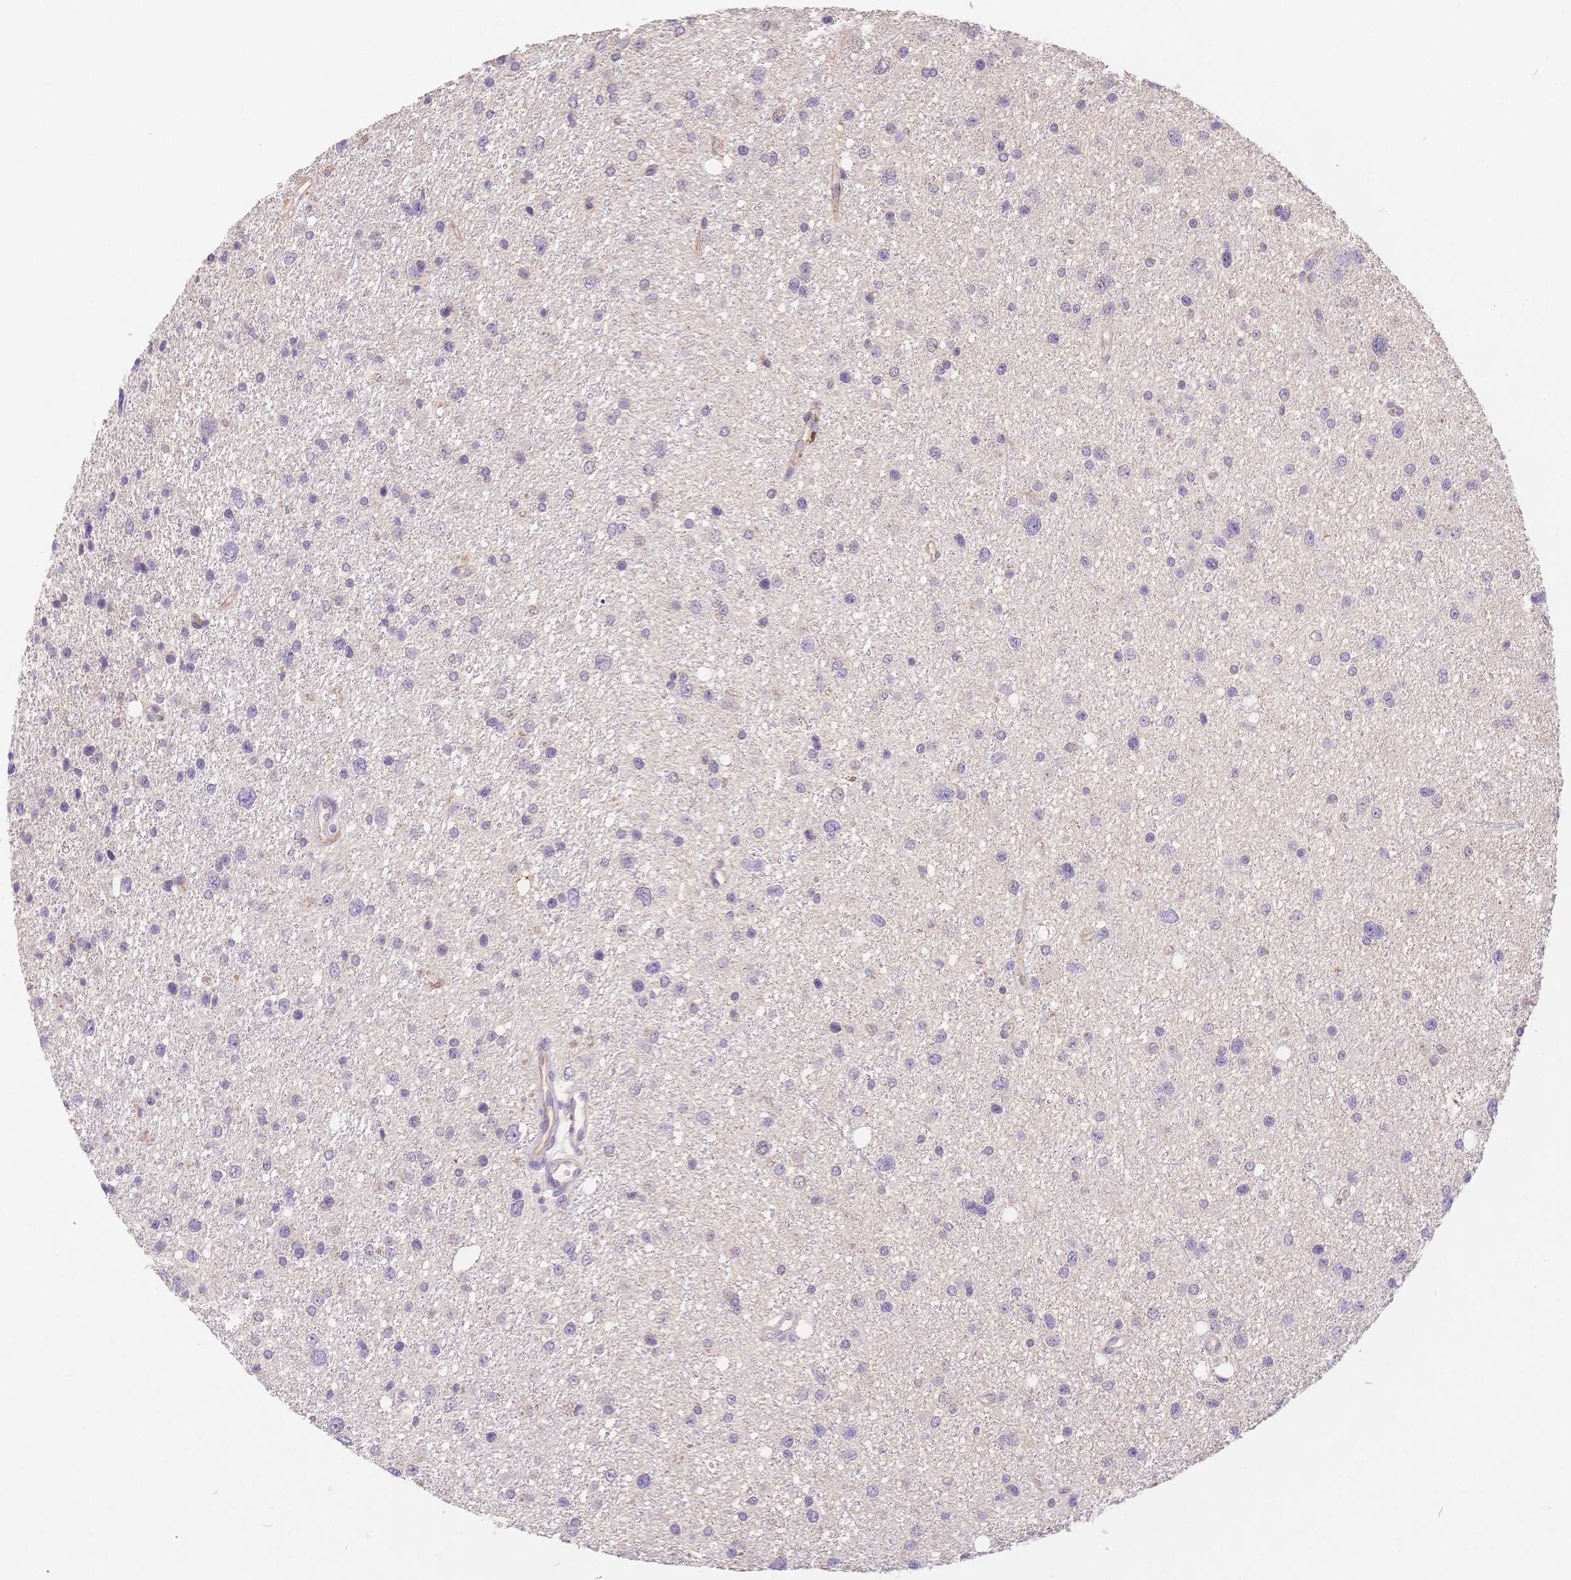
{"staining": {"intensity": "negative", "quantity": "none", "location": "none"}, "tissue": "glioma", "cell_type": "Tumor cells", "image_type": "cancer", "snomed": [{"axis": "morphology", "description": "Glioma, malignant, Low grade"}, {"axis": "topography", "description": "Brain"}], "caption": "Immunohistochemistry histopathology image of neoplastic tissue: malignant low-grade glioma stained with DAB (3,3'-diaminobenzidine) exhibits no significant protein positivity in tumor cells.", "gene": "MYOM1", "patient": {"sex": "female", "age": 55}}